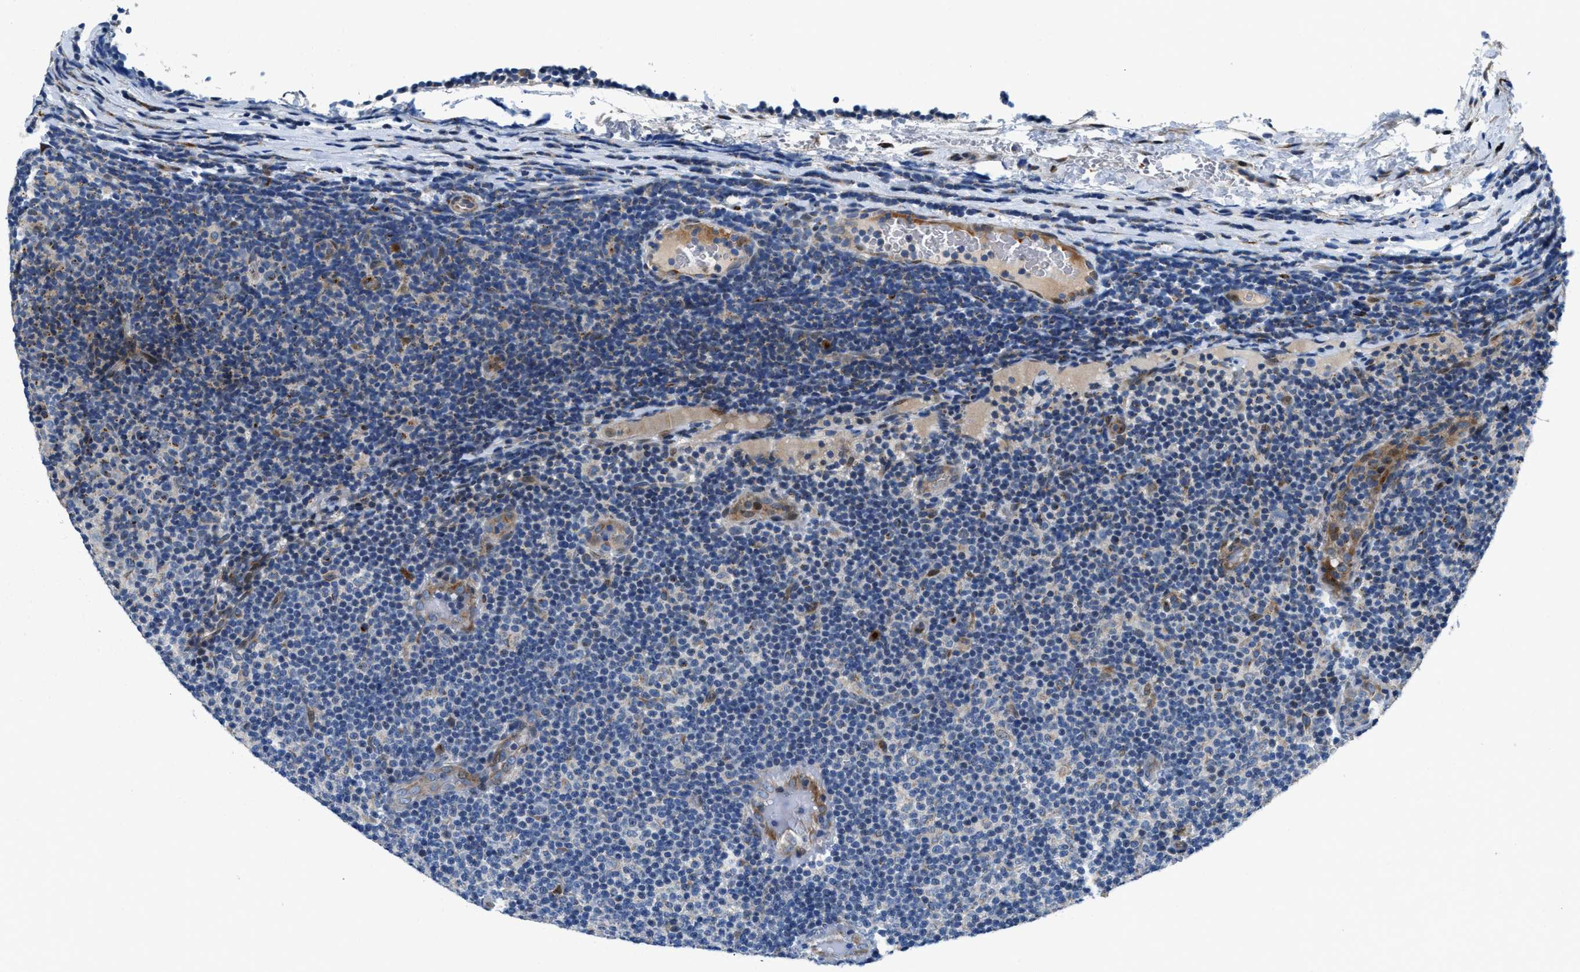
{"staining": {"intensity": "negative", "quantity": "none", "location": "none"}, "tissue": "lymphoma", "cell_type": "Tumor cells", "image_type": "cancer", "snomed": [{"axis": "morphology", "description": "Malignant lymphoma, non-Hodgkin's type, Low grade"}, {"axis": "topography", "description": "Lymph node"}], "caption": "Tumor cells show no significant staining in low-grade malignant lymphoma, non-Hodgkin's type.", "gene": "FUT8", "patient": {"sex": "male", "age": 83}}